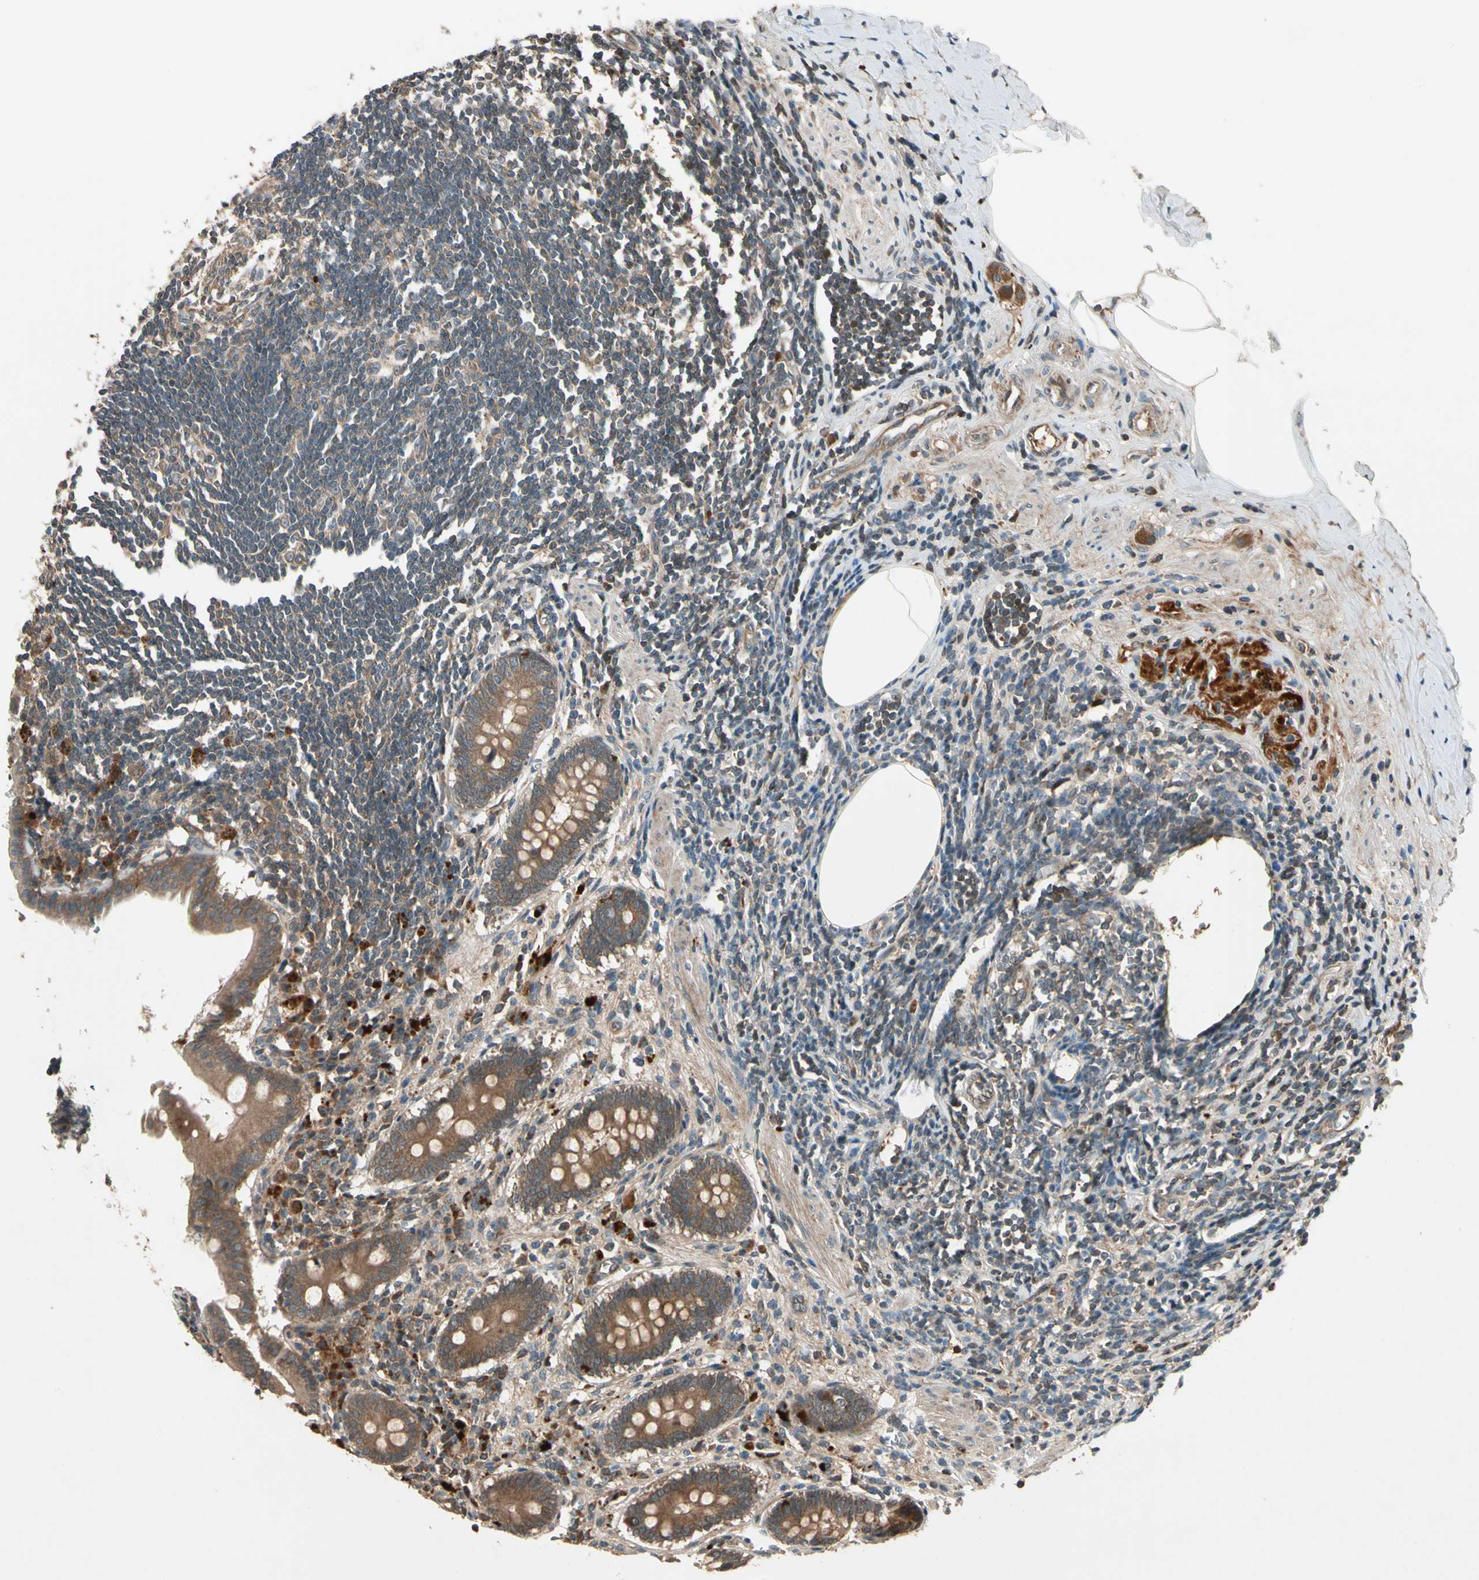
{"staining": {"intensity": "moderate", "quantity": ">75%", "location": "cytoplasmic/membranous"}, "tissue": "appendix", "cell_type": "Glandular cells", "image_type": "normal", "snomed": [{"axis": "morphology", "description": "Normal tissue, NOS"}, {"axis": "topography", "description": "Appendix"}], "caption": "Protein expression by IHC exhibits moderate cytoplasmic/membranous staining in about >75% of glandular cells in unremarkable appendix.", "gene": "ACVR1C", "patient": {"sex": "female", "age": 50}}